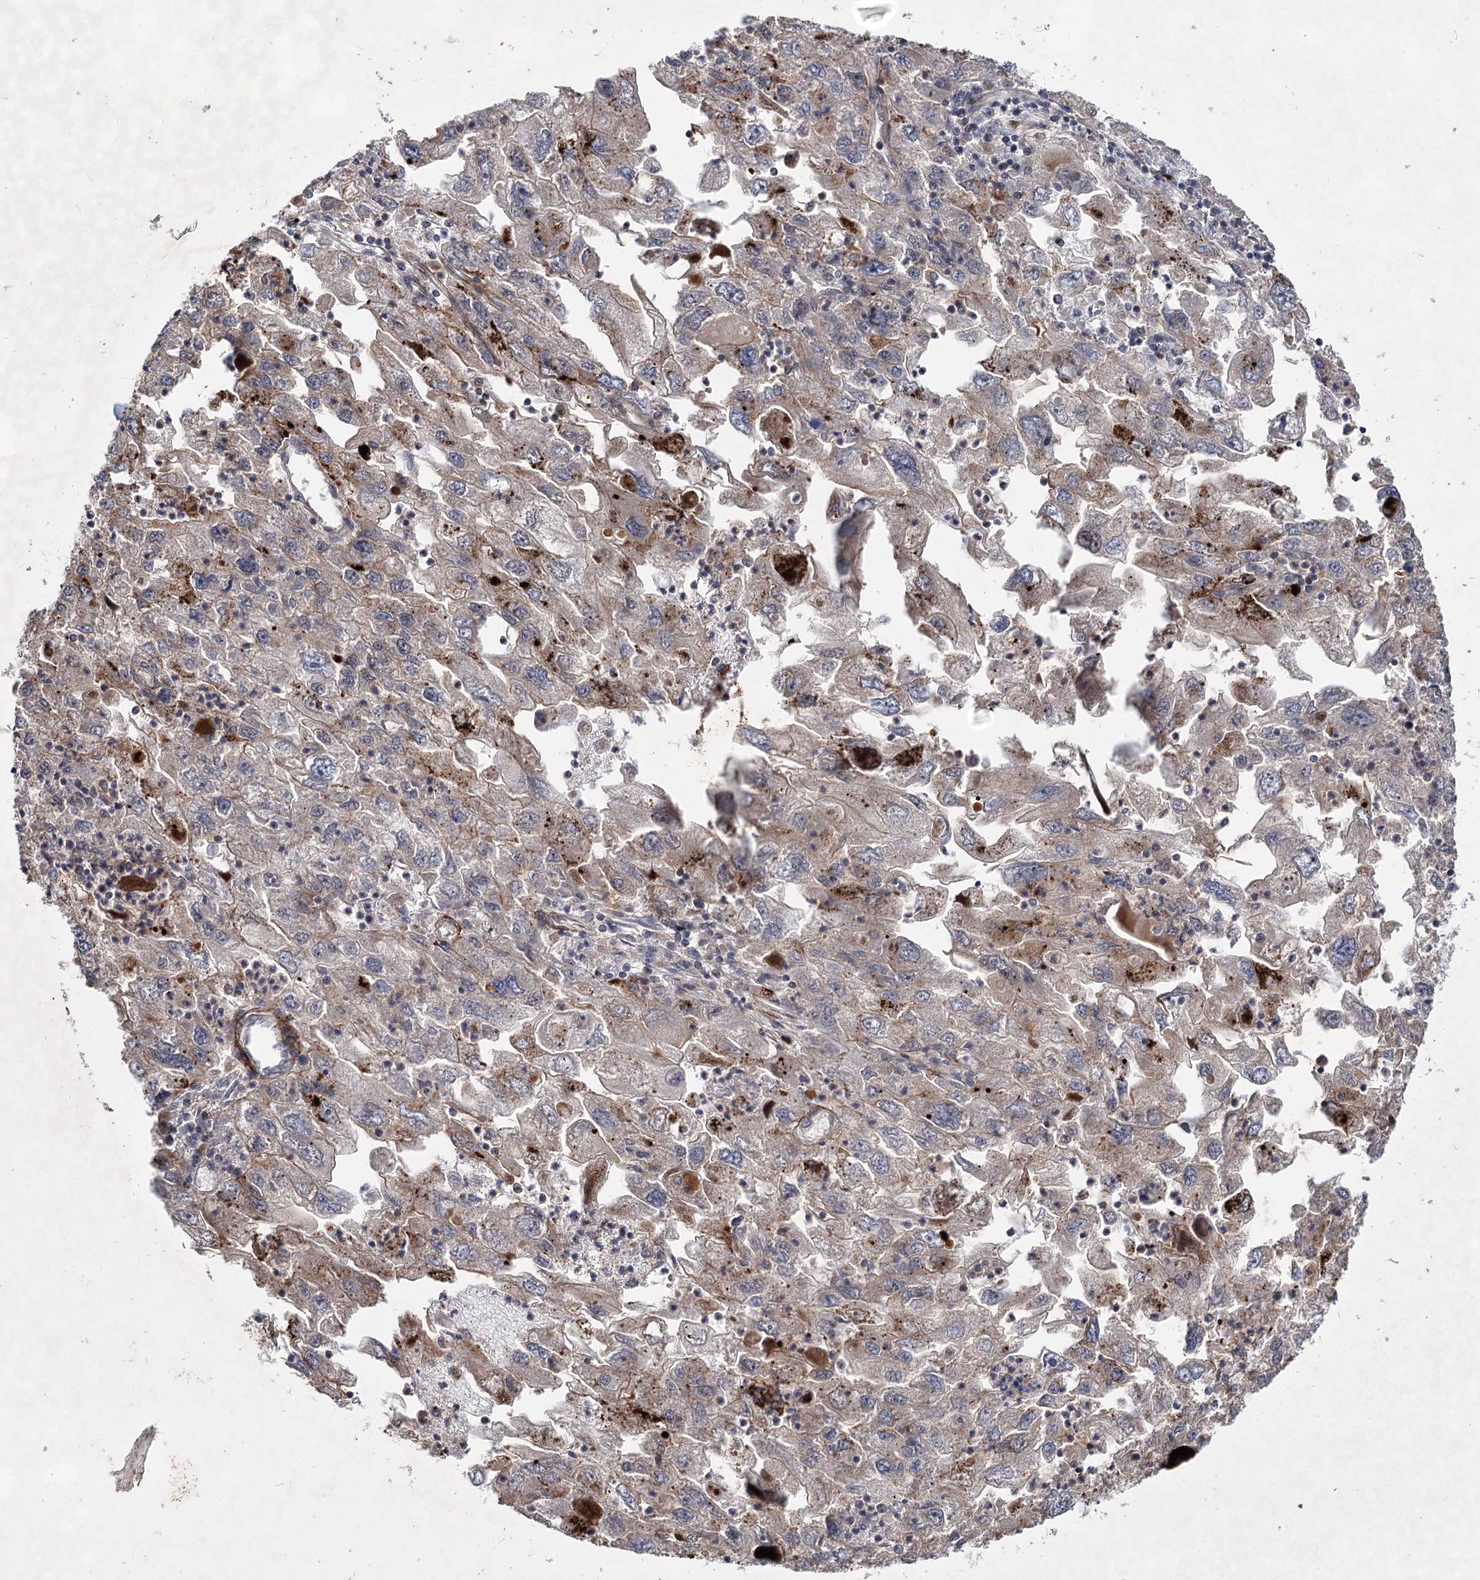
{"staining": {"intensity": "moderate", "quantity": ">75%", "location": "cytoplasmic/membranous"}, "tissue": "endometrial cancer", "cell_type": "Tumor cells", "image_type": "cancer", "snomed": [{"axis": "morphology", "description": "Adenocarcinoma, NOS"}, {"axis": "topography", "description": "Endometrium"}], "caption": "Protein expression by IHC shows moderate cytoplasmic/membranous staining in about >75% of tumor cells in adenocarcinoma (endometrial).", "gene": "ATL2", "patient": {"sex": "female", "age": 49}}